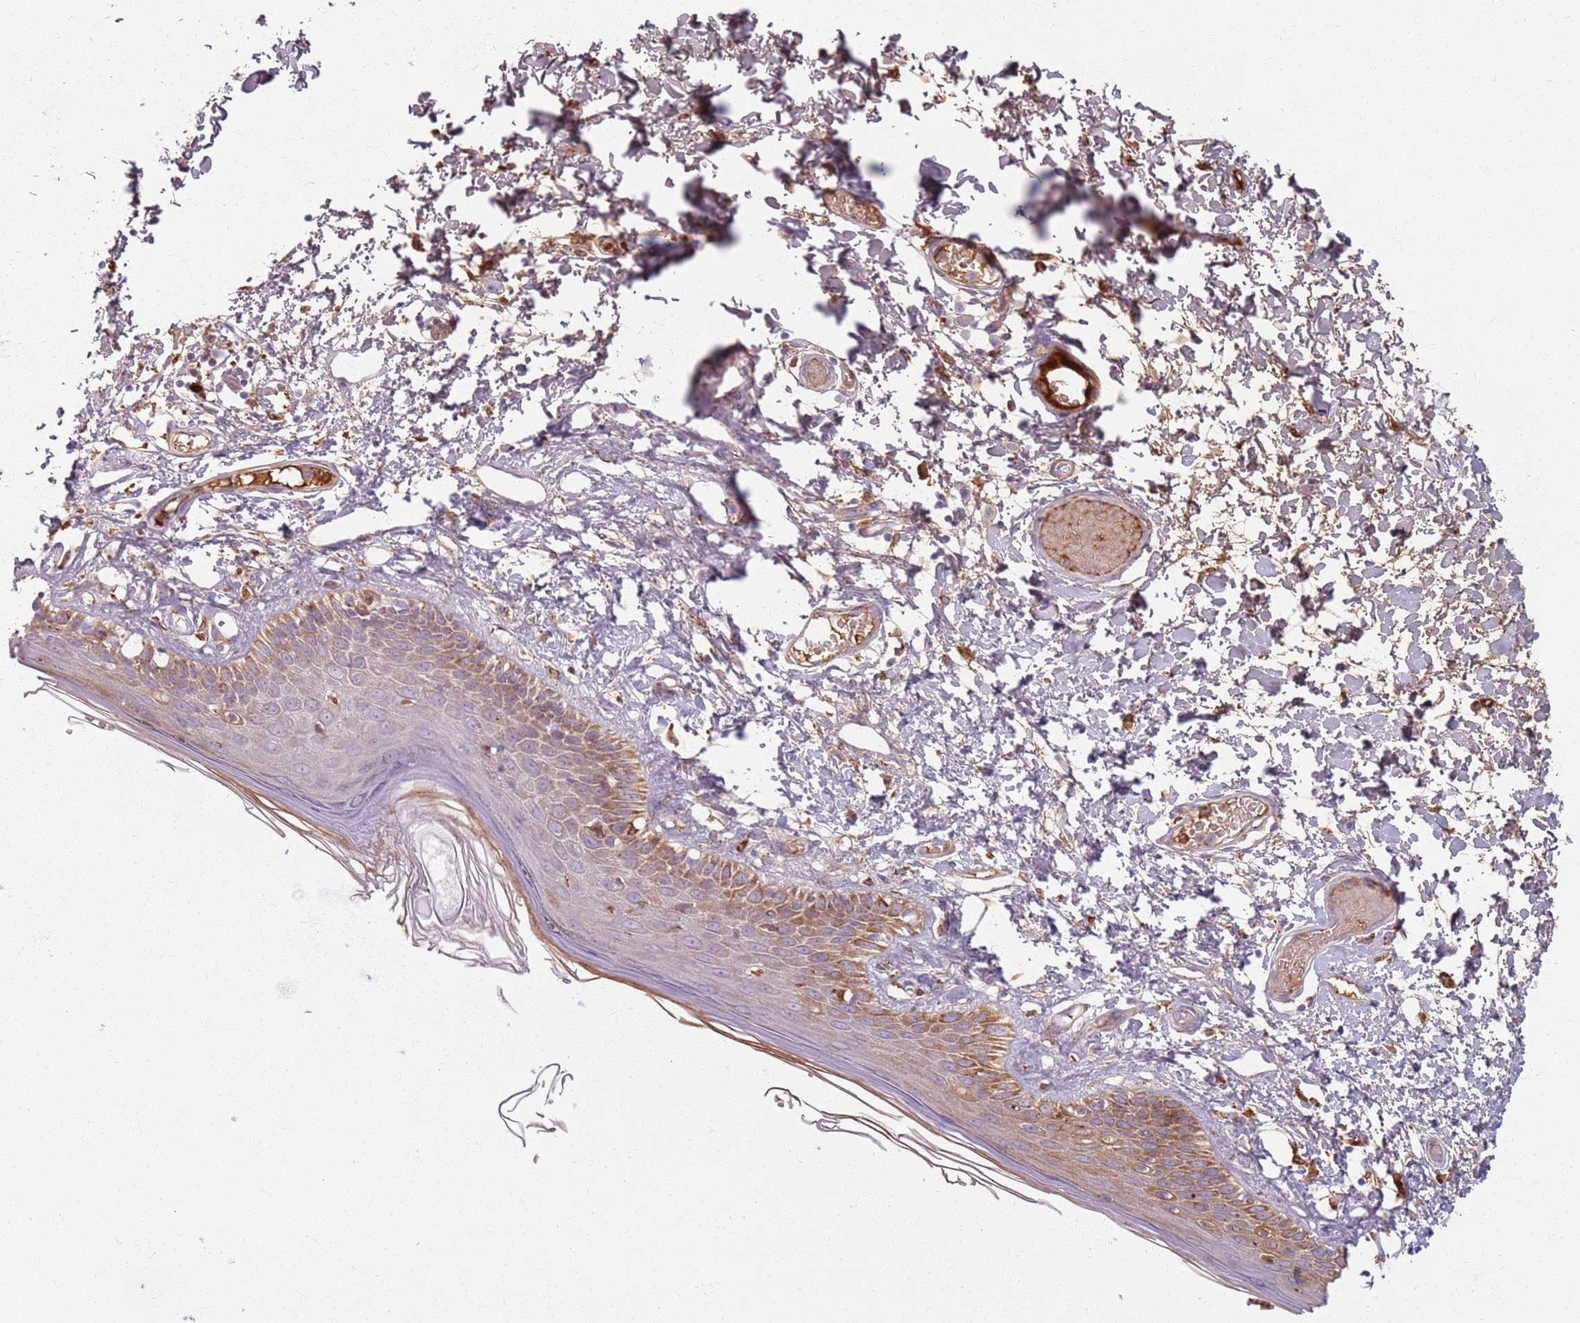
{"staining": {"intensity": "moderate", "quantity": "25%-75%", "location": "cytoplasmic/membranous"}, "tissue": "skin", "cell_type": "Epidermal cells", "image_type": "normal", "snomed": [{"axis": "morphology", "description": "Normal tissue, NOS"}, {"axis": "topography", "description": "Adipose tissue"}, {"axis": "topography", "description": "Vascular tissue"}, {"axis": "topography", "description": "Vulva"}, {"axis": "topography", "description": "Peripheral nerve tissue"}], "caption": "This is a photomicrograph of immunohistochemistry staining of benign skin, which shows moderate staining in the cytoplasmic/membranous of epidermal cells.", "gene": "COLGALT1", "patient": {"sex": "female", "age": 86}}